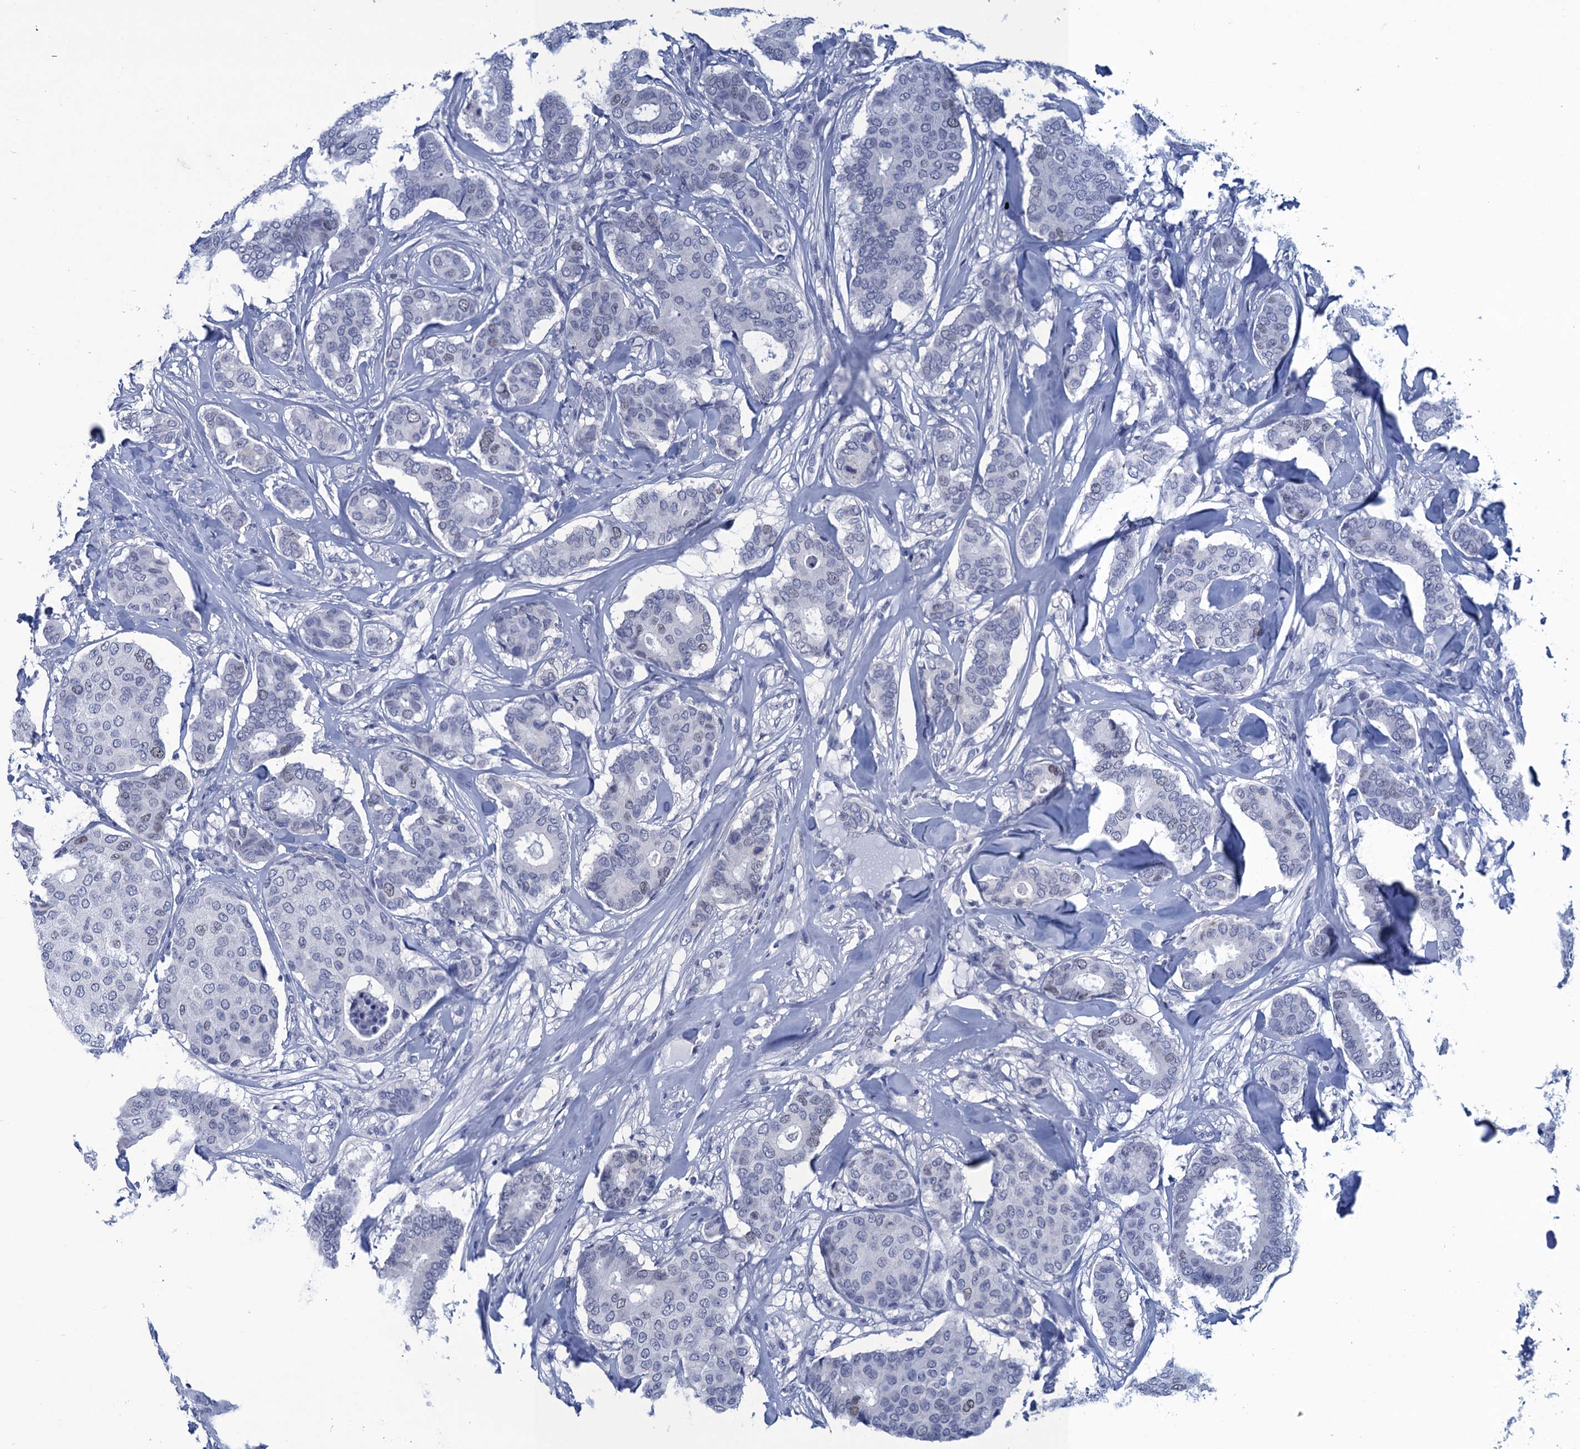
{"staining": {"intensity": "negative", "quantity": "none", "location": "none"}, "tissue": "breast cancer", "cell_type": "Tumor cells", "image_type": "cancer", "snomed": [{"axis": "morphology", "description": "Duct carcinoma"}, {"axis": "topography", "description": "Breast"}], "caption": "The photomicrograph shows no significant positivity in tumor cells of breast cancer (intraductal carcinoma).", "gene": "GINS3", "patient": {"sex": "female", "age": 75}}